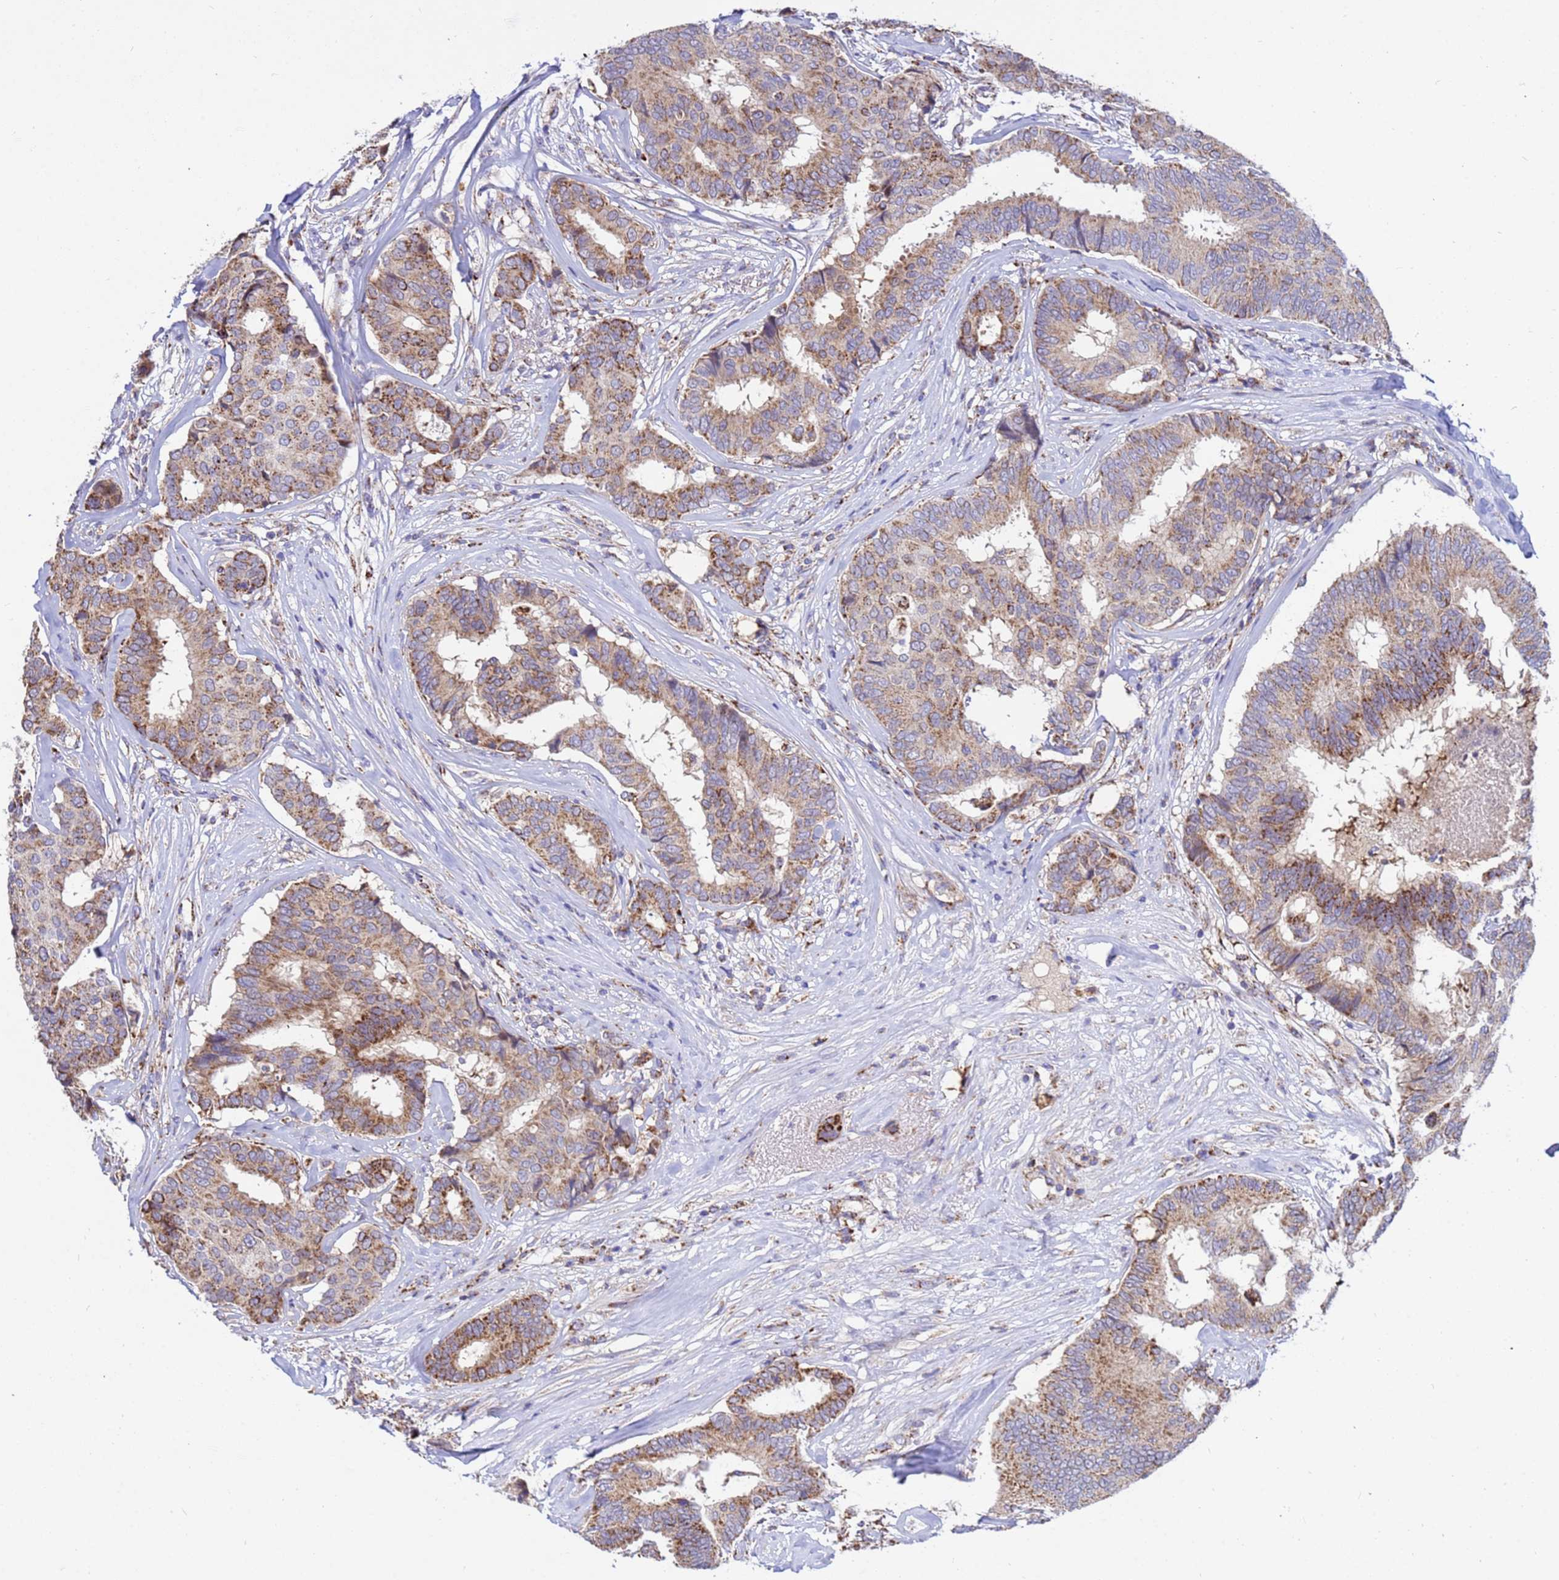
{"staining": {"intensity": "moderate", "quantity": "25%-75%", "location": "cytoplasmic/membranous"}, "tissue": "breast cancer", "cell_type": "Tumor cells", "image_type": "cancer", "snomed": [{"axis": "morphology", "description": "Duct carcinoma"}, {"axis": "topography", "description": "Breast"}], "caption": "Immunohistochemical staining of human infiltrating ductal carcinoma (breast) exhibits moderate cytoplasmic/membranous protein staining in approximately 25%-75% of tumor cells.", "gene": "TUBGCP3", "patient": {"sex": "female", "age": 75}}